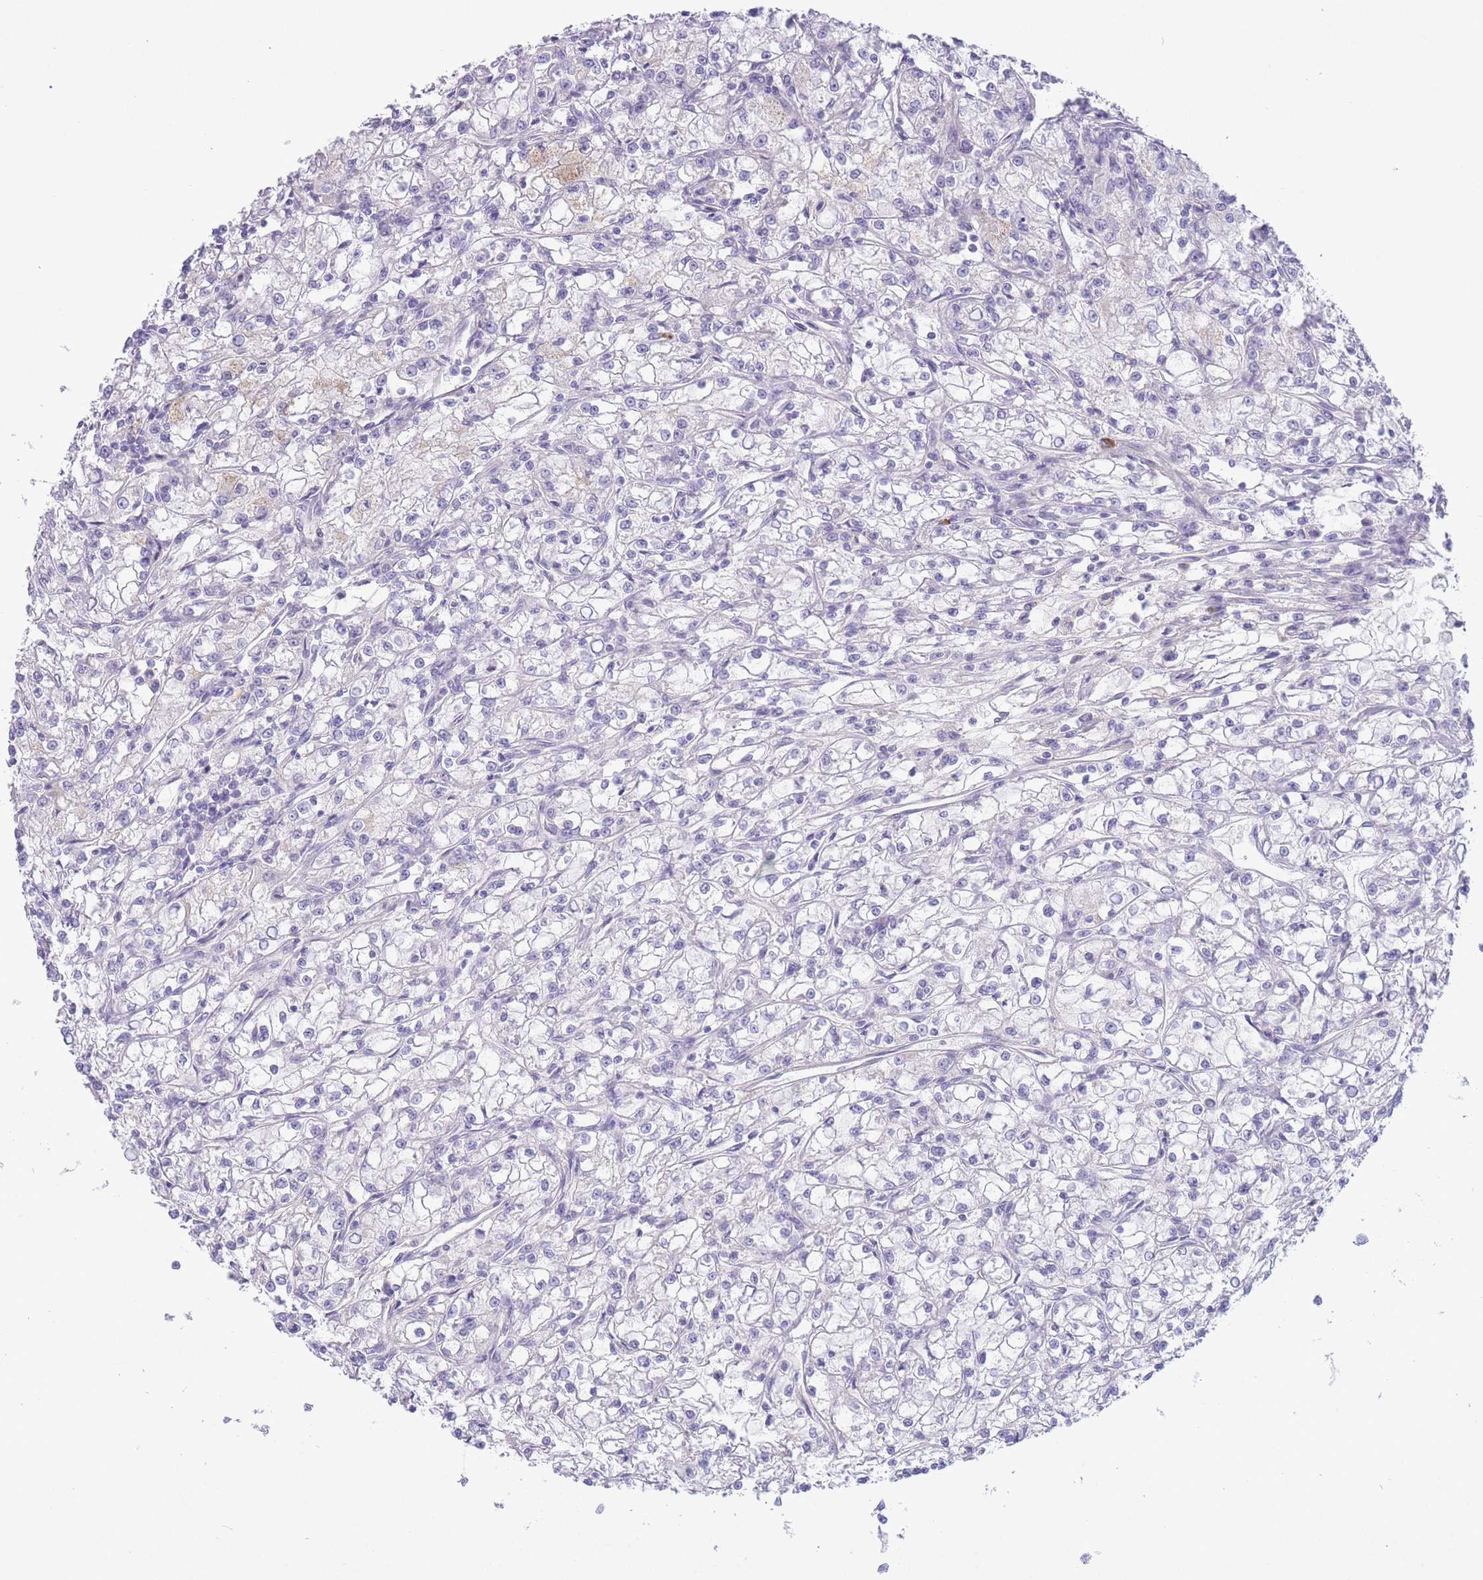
{"staining": {"intensity": "negative", "quantity": "none", "location": "none"}, "tissue": "renal cancer", "cell_type": "Tumor cells", "image_type": "cancer", "snomed": [{"axis": "morphology", "description": "Adenocarcinoma, NOS"}, {"axis": "topography", "description": "Kidney"}], "caption": "Immunohistochemical staining of human renal cancer demonstrates no significant staining in tumor cells.", "gene": "ASAP3", "patient": {"sex": "female", "age": 59}}